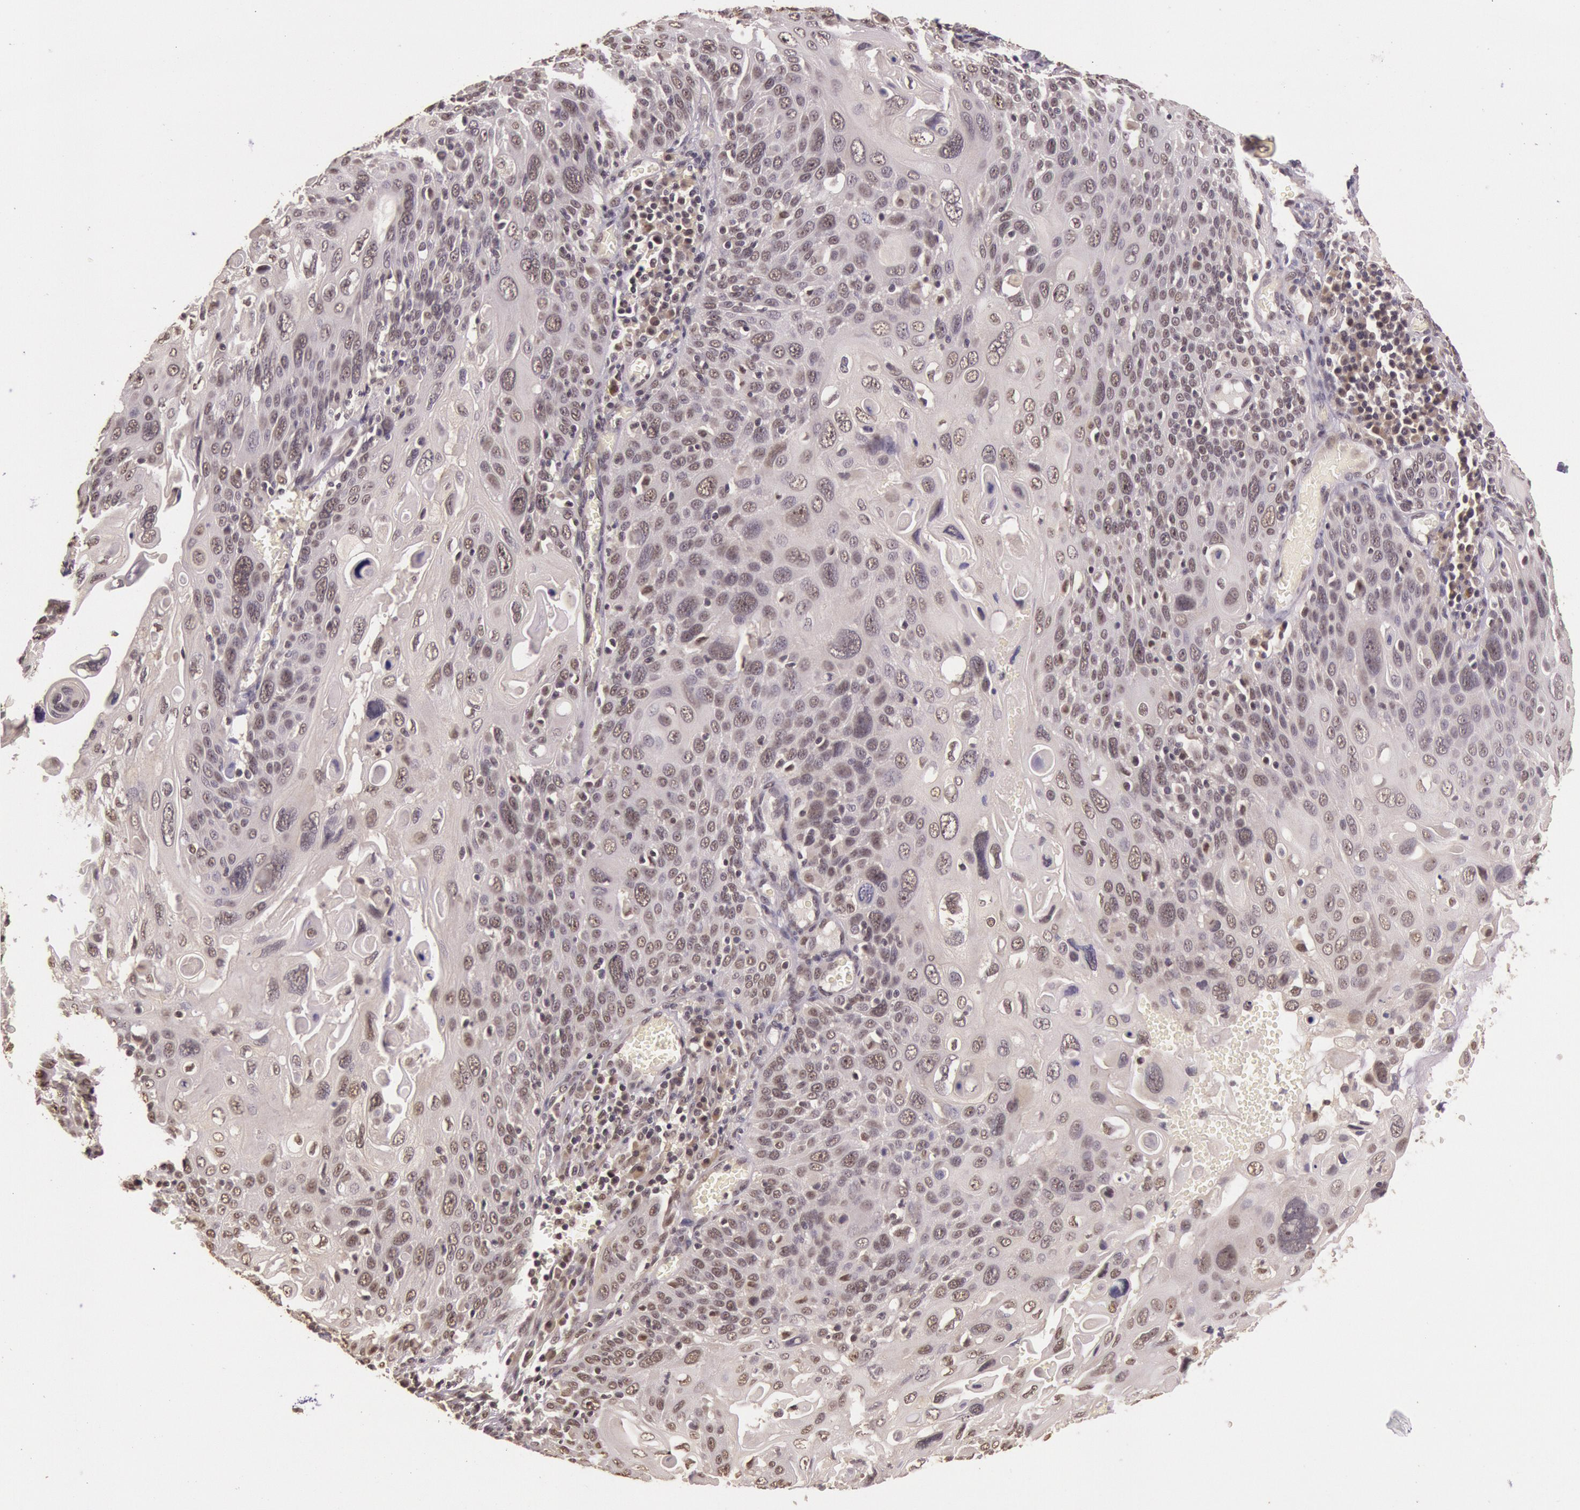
{"staining": {"intensity": "negative", "quantity": "none", "location": "none"}, "tissue": "cervical cancer", "cell_type": "Tumor cells", "image_type": "cancer", "snomed": [{"axis": "morphology", "description": "Squamous cell carcinoma, NOS"}, {"axis": "topography", "description": "Cervix"}], "caption": "Immunohistochemical staining of cervical cancer (squamous cell carcinoma) shows no significant staining in tumor cells.", "gene": "RTL10", "patient": {"sex": "female", "age": 54}}